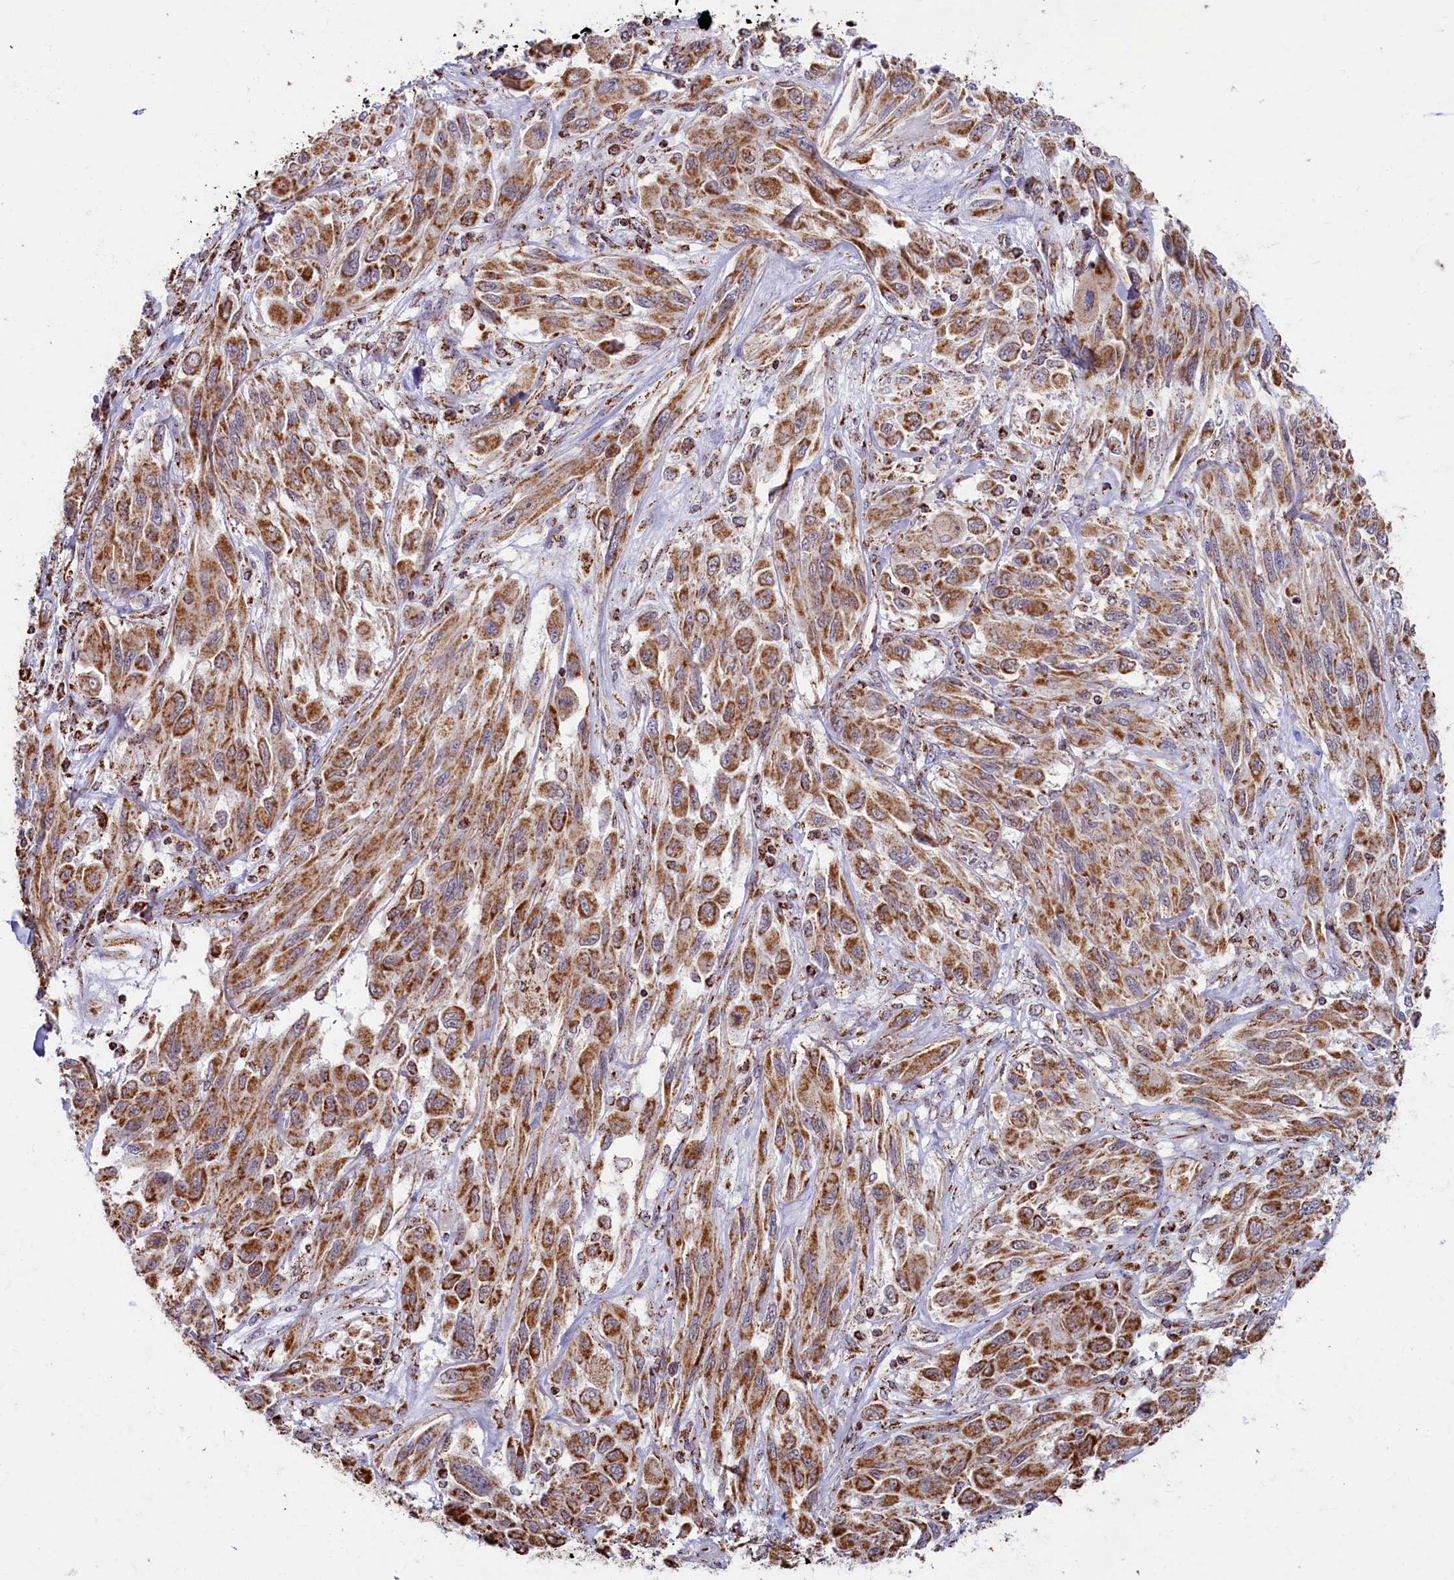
{"staining": {"intensity": "moderate", "quantity": ">75%", "location": "cytoplasmic/membranous"}, "tissue": "melanoma", "cell_type": "Tumor cells", "image_type": "cancer", "snomed": [{"axis": "morphology", "description": "Malignant melanoma, NOS"}, {"axis": "topography", "description": "Skin"}], "caption": "The immunohistochemical stain highlights moderate cytoplasmic/membranous expression in tumor cells of melanoma tissue.", "gene": "SPR", "patient": {"sex": "female", "age": 91}}